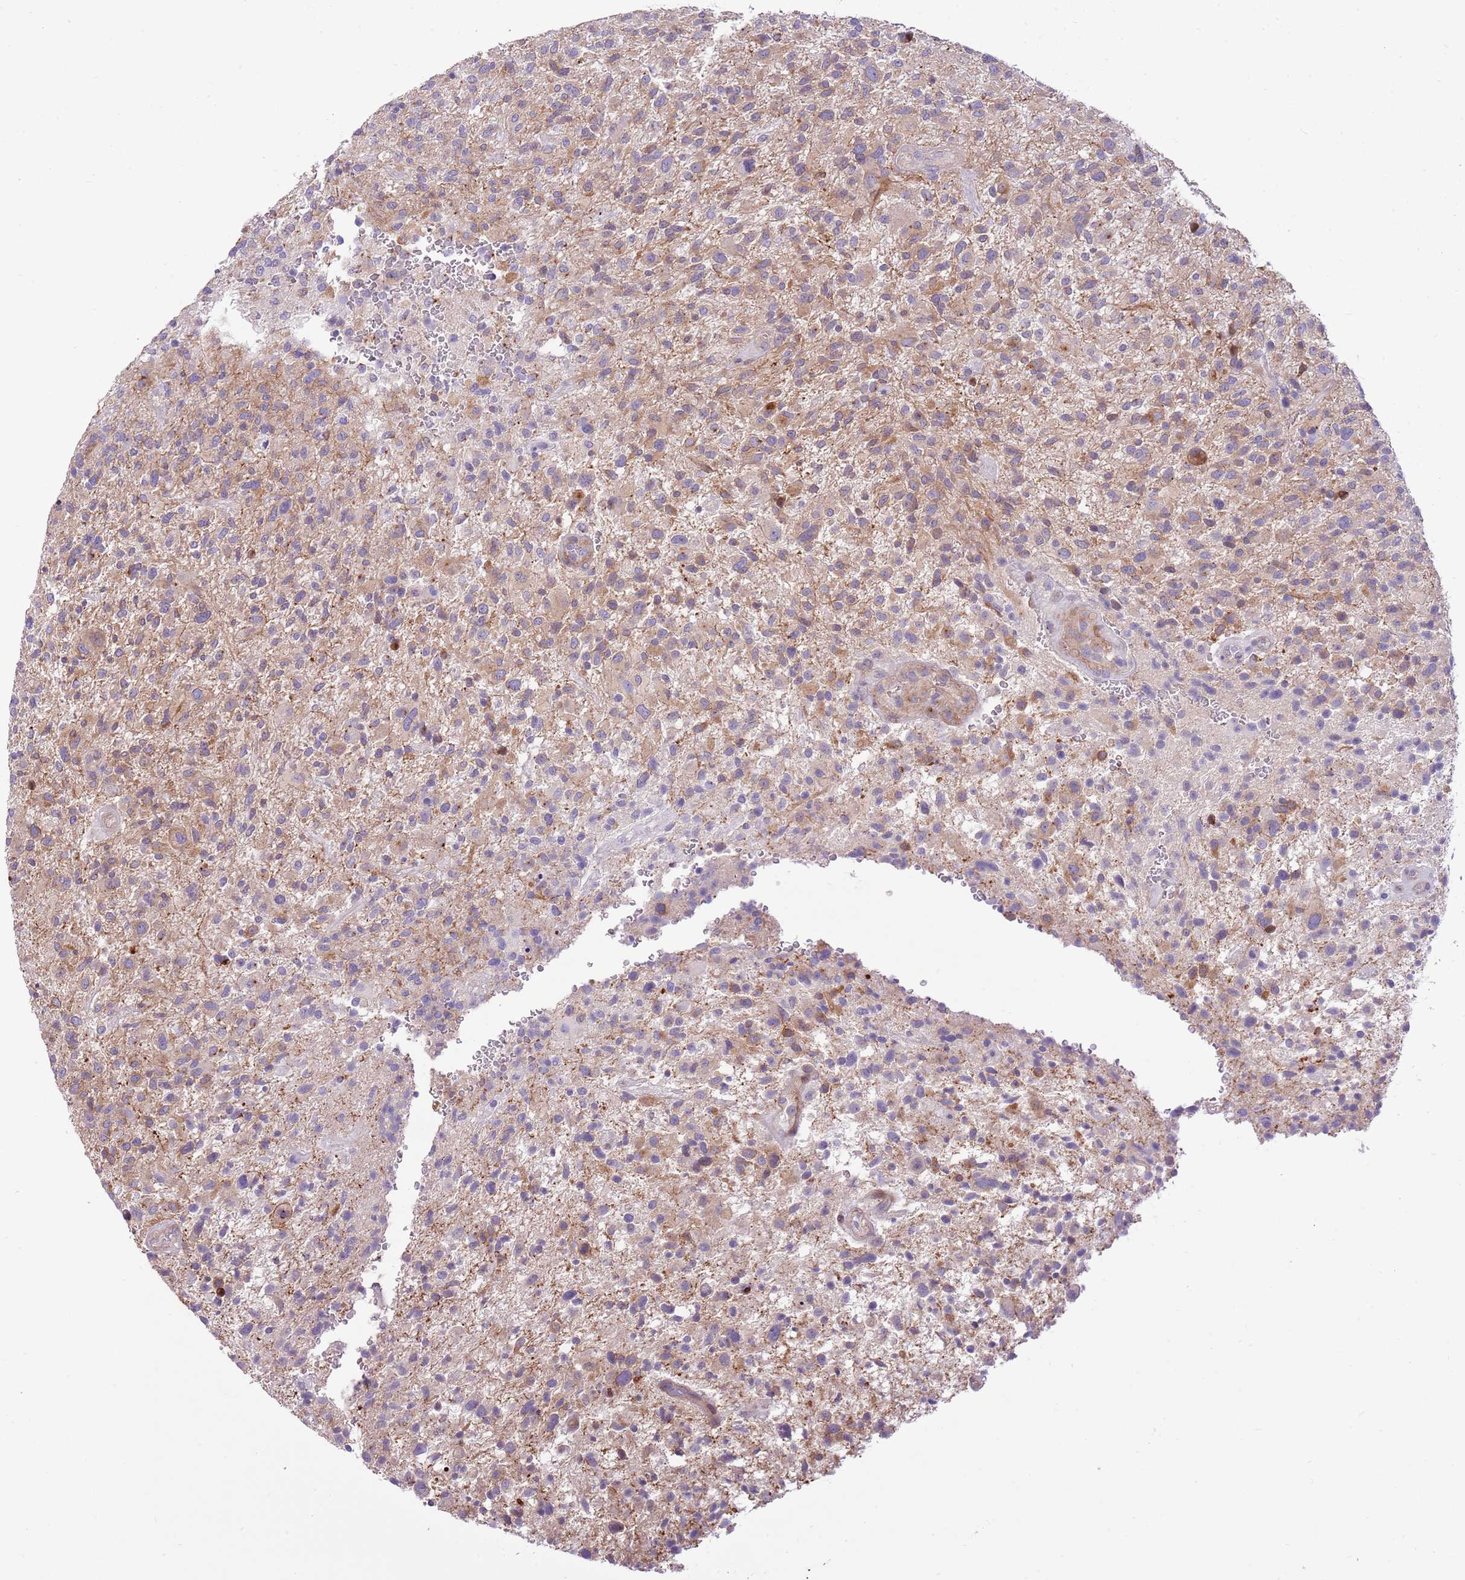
{"staining": {"intensity": "weak", "quantity": "25%-75%", "location": "cytoplasmic/membranous"}, "tissue": "glioma", "cell_type": "Tumor cells", "image_type": "cancer", "snomed": [{"axis": "morphology", "description": "Glioma, malignant, High grade"}, {"axis": "topography", "description": "Brain"}], "caption": "About 25%-75% of tumor cells in human malignant glioma (high-grade) display weak cytoplasmic/membranous protein expression as visualized by brown immunohistochemical staining.", "gene": "ZC4H2", "patient": {"sex": "male", "age": 47}}